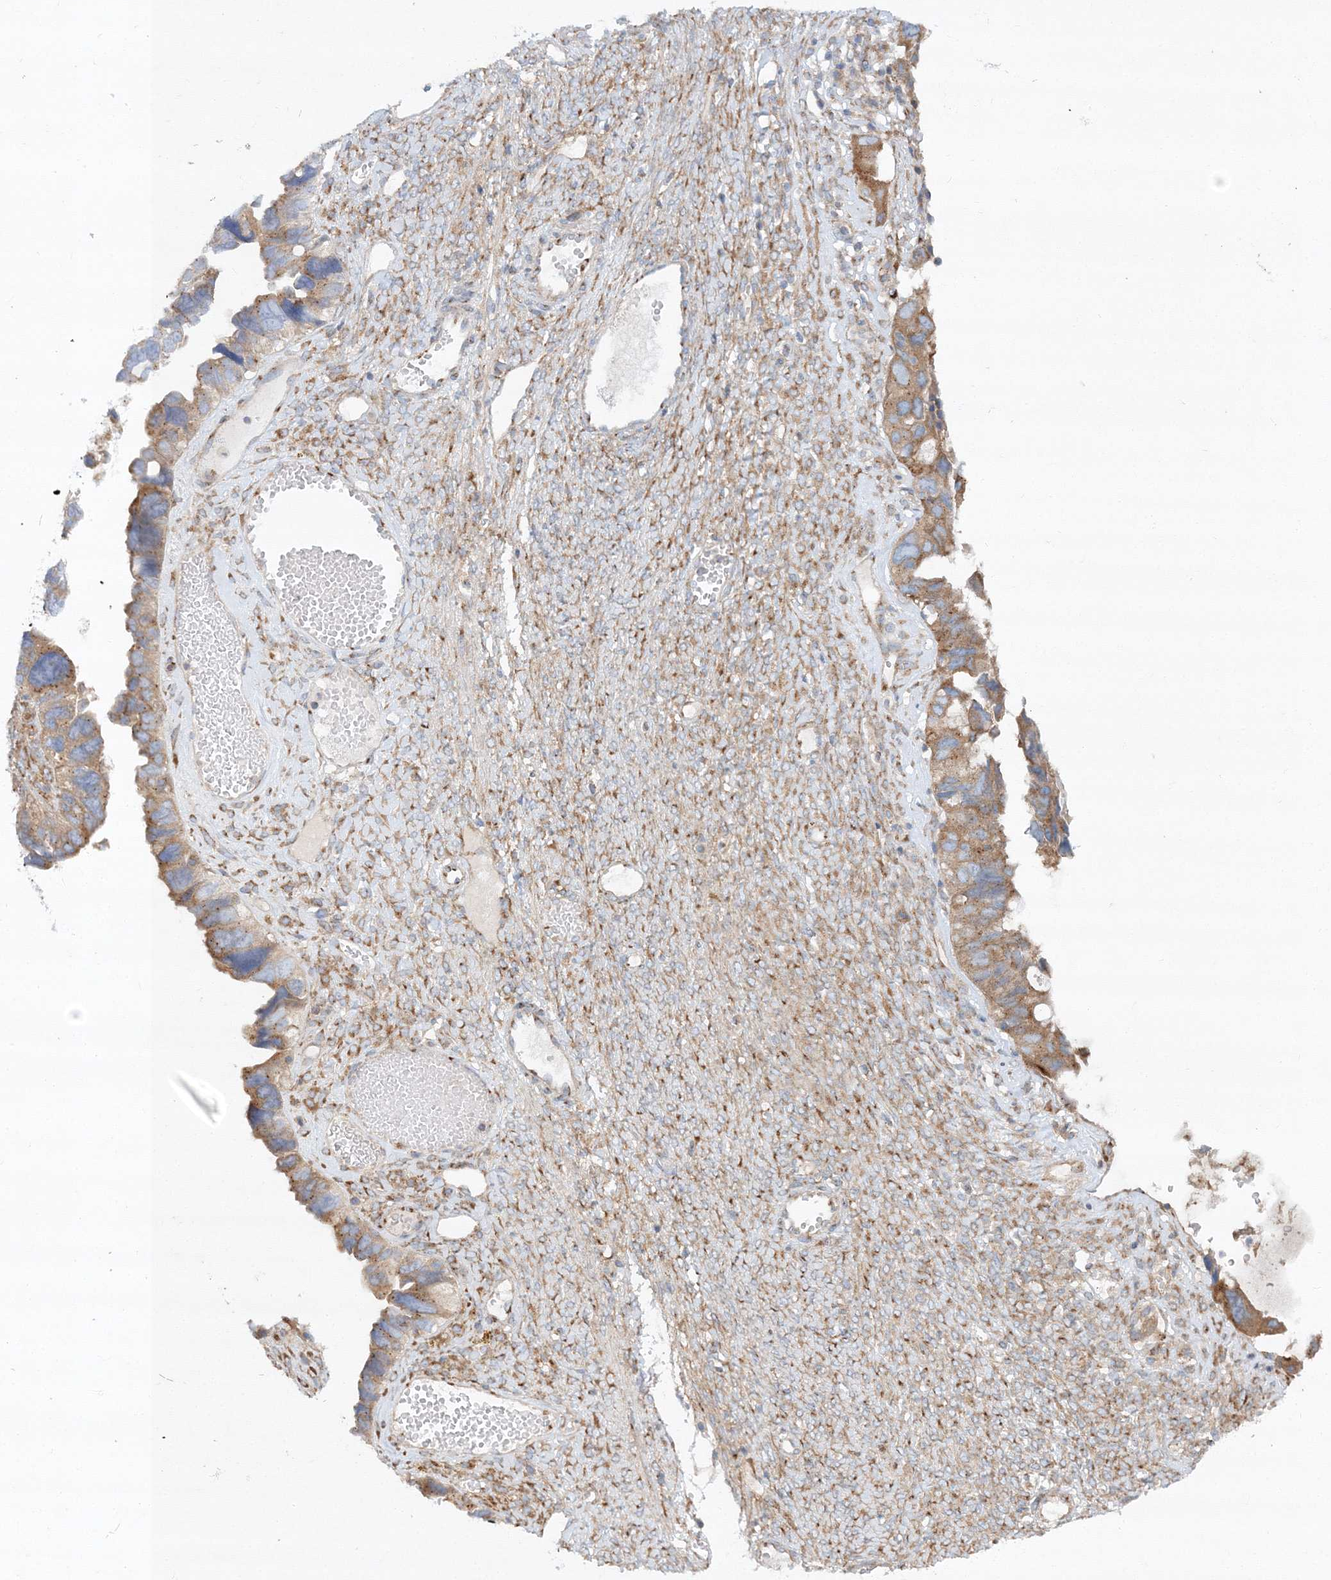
{"staining": {"intensity": "moderate", "quantity": ">75%", "location": "cytoplasmic/membranous"}, "tissue": "ovarian cancer", "cell_type": "Tumor cells", "image_type": "cancer", "snomed": [{"axis": "morphology", "description": "Cystadenocarcinoma, serous, NOS"}, {"axis": "topography", "description": "Ovary"}], "caption": "Ovarian serous cystadenocarcinoma stained for a protein (brown) demonstrates moderate cytoplasmic/membranous positive expression in approximately >75% of tumor cells.", "gene": "SEC23IP", "patient": {"sex": "female", "age": 79}}